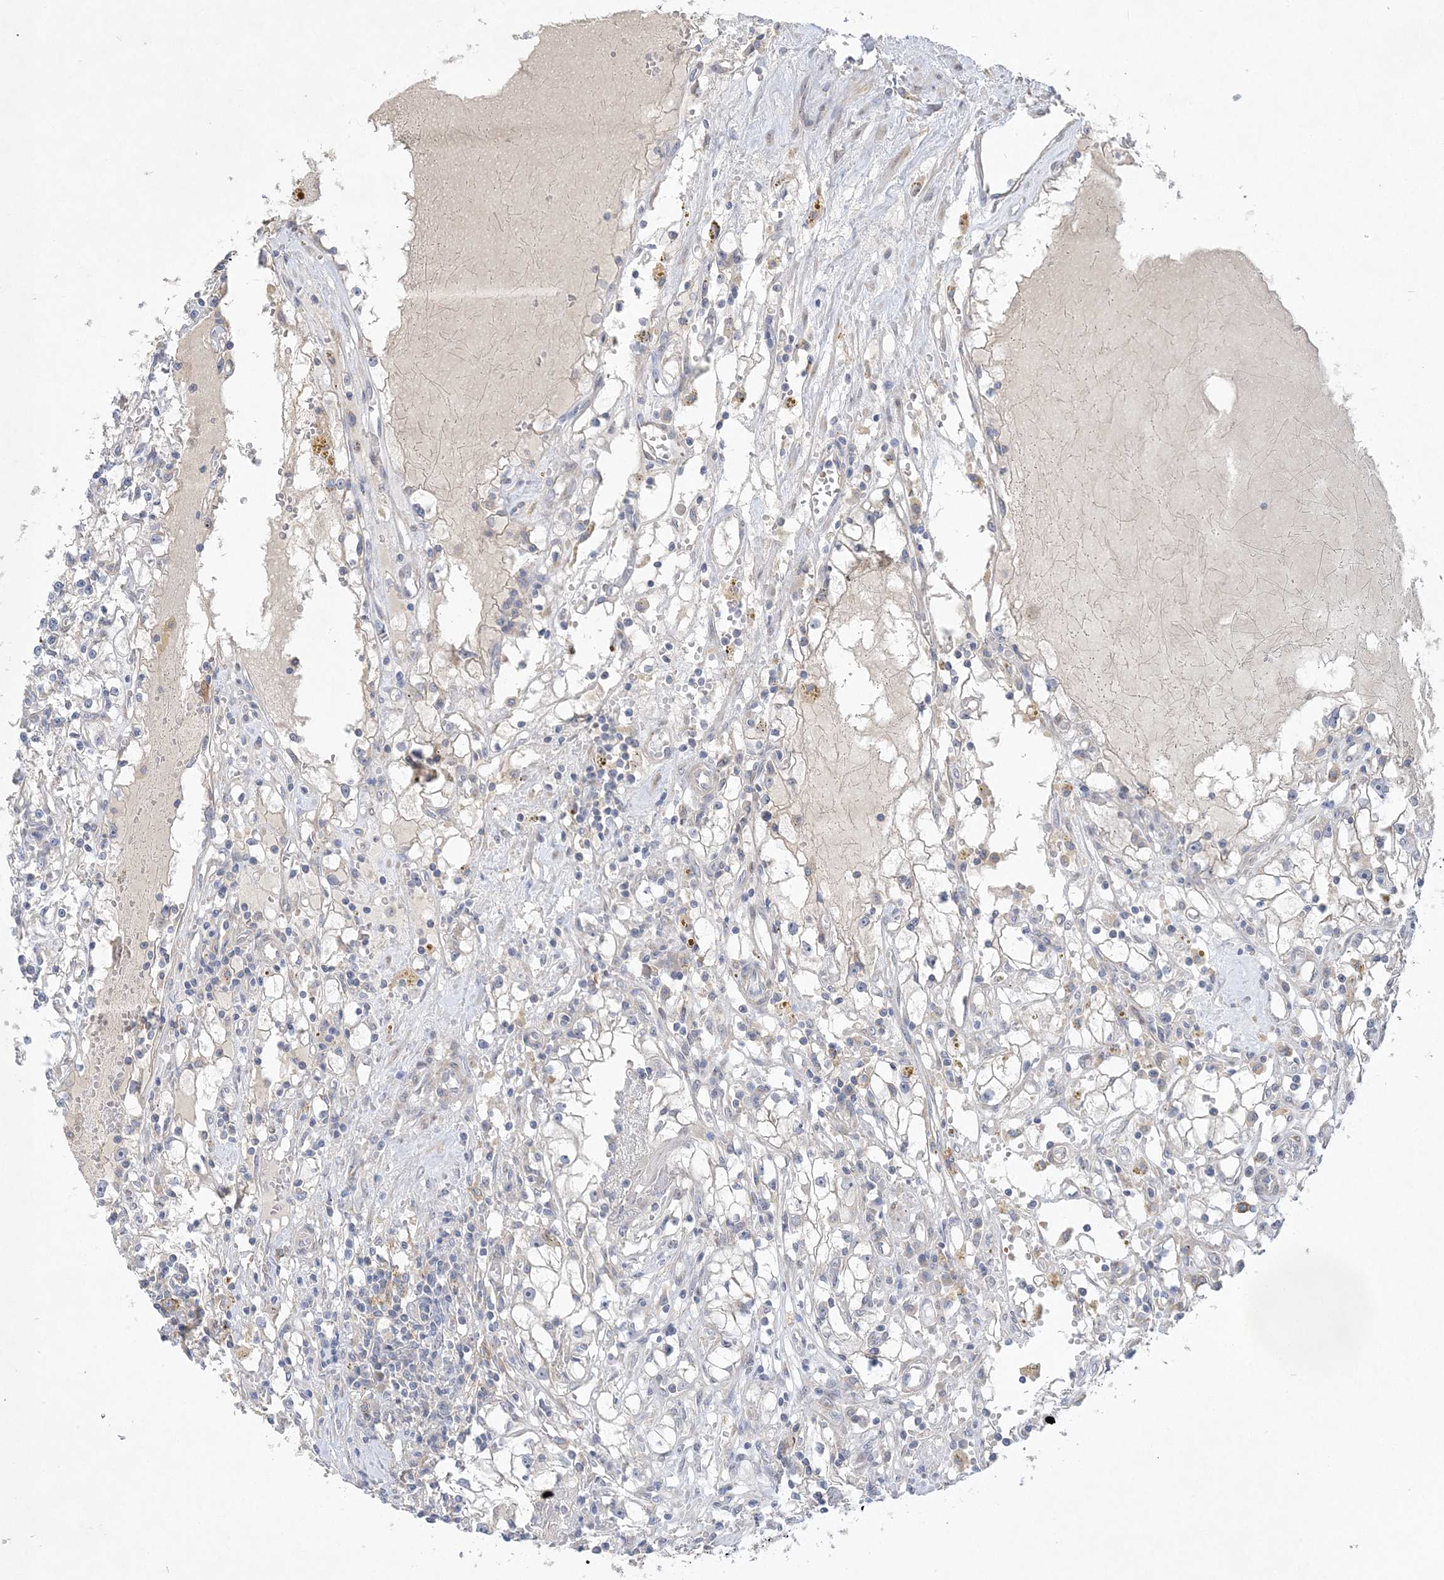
{"staining": {"intensity": "negative", "quantity": "none", "location": "none"}, "tissue": "renal cancer", "cell_type": "Tumor cells", "image_type": "cancer", "snomed": [{"axis": "morphology", "description": "Adenocarcinoma, NOS"}, {"axis": "topography", "description": "Kidney"}], "caption": "Protein analysis of renal cancer (adenocarcinoma) displays no significant expression in tumor cells. The staining is performed using DAB brown chromogen with nuclei counter-stained in using hematoxylin.", "gene": "ANKRD35", "patient": {"sex": "male", "age": 56}}